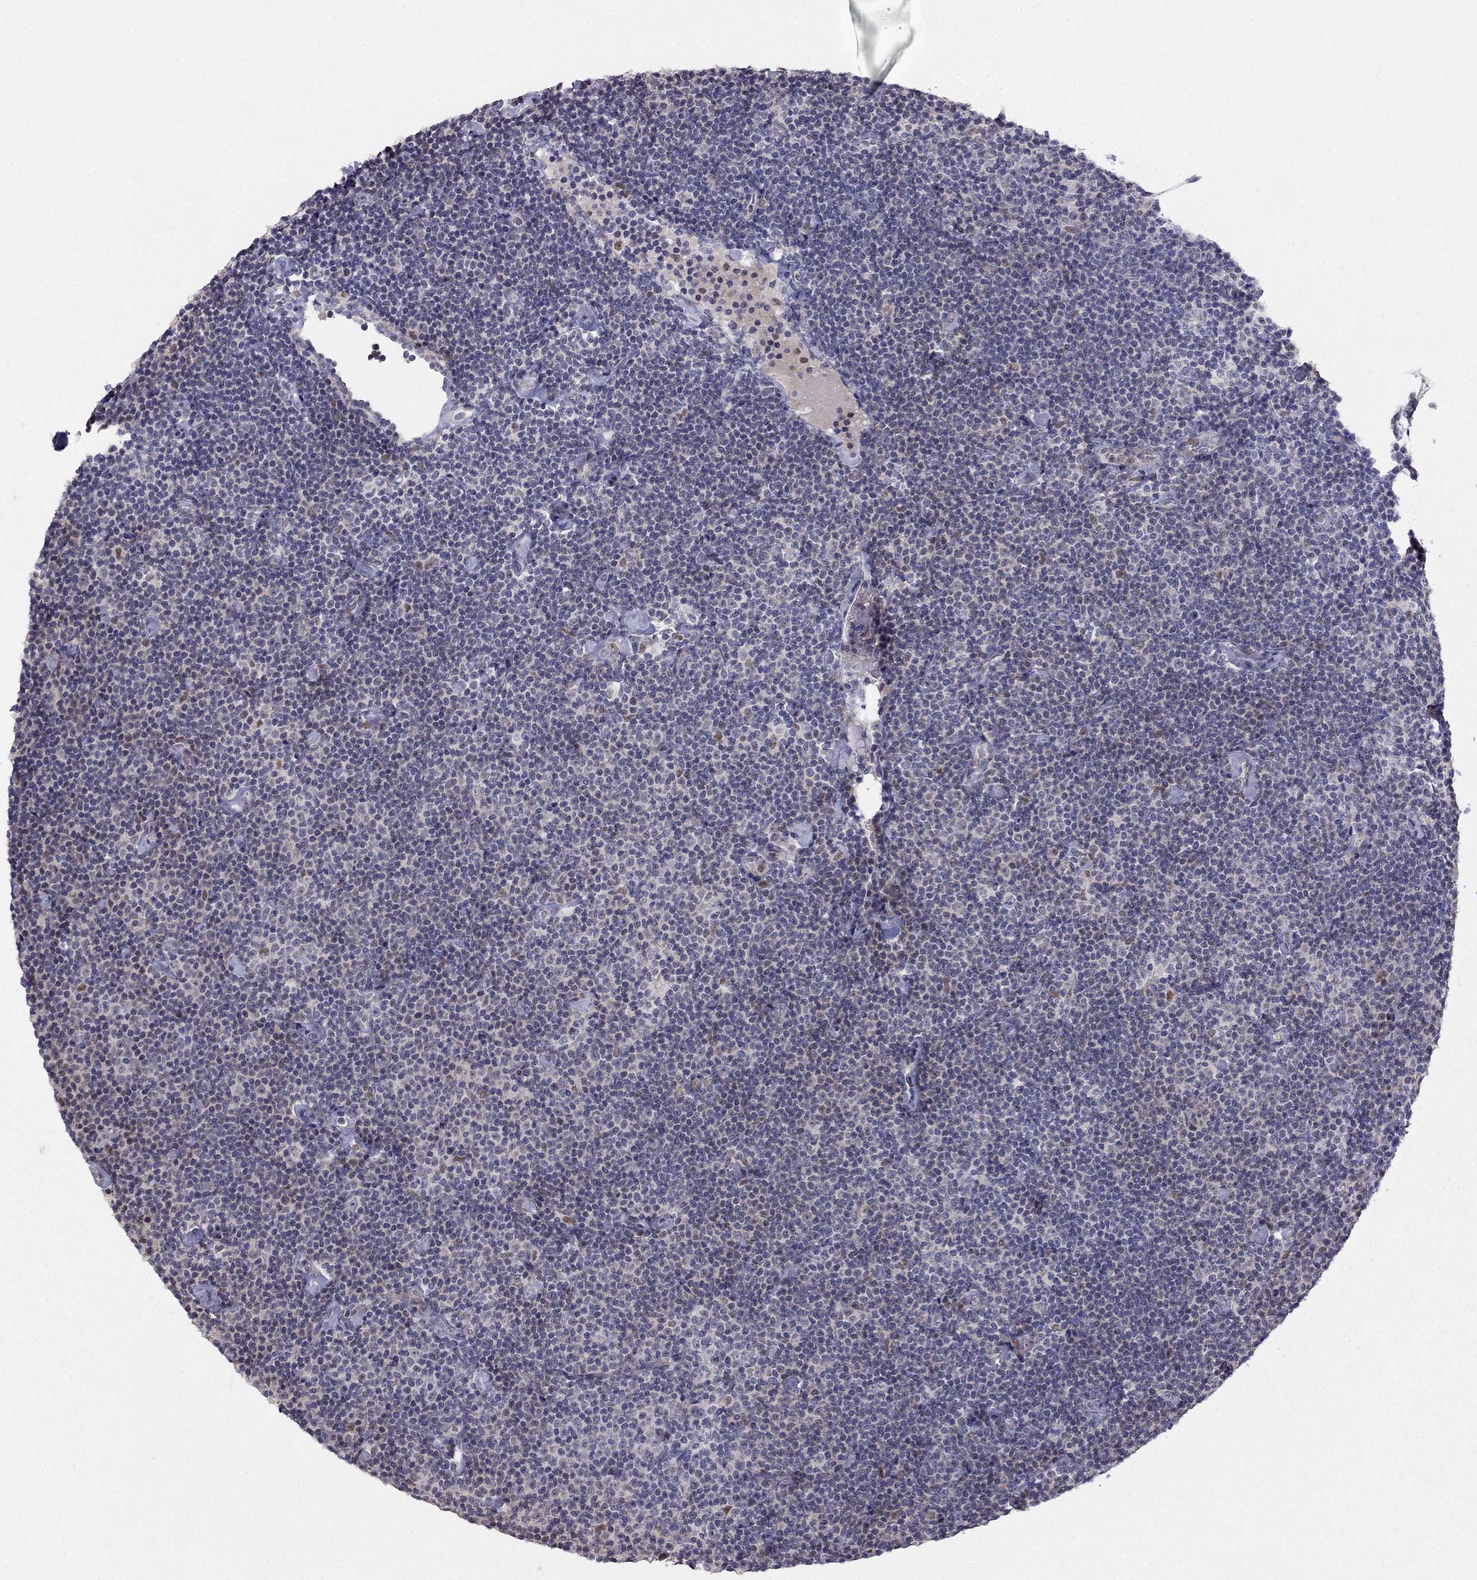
{"staining": {"intensity": "negative", "quantity": "none", "location": "none"}, "tissue": "lymphoma", "cell_type": "Tumor cells", "image_type": "cancer", "snomed": [{"axis": "morphology", "description": "Malignant lymphoma, non-Hodgkin's type, Low grade"}, {"axis": "topography", "description": "Lymph node"}], "caption": "The immunohistochemistry photomicrograph has no significant expression in tumor cells of lymphoma tissue.", "gene": "LRRC39", "patient": {"sex": "male", "age": 81}}